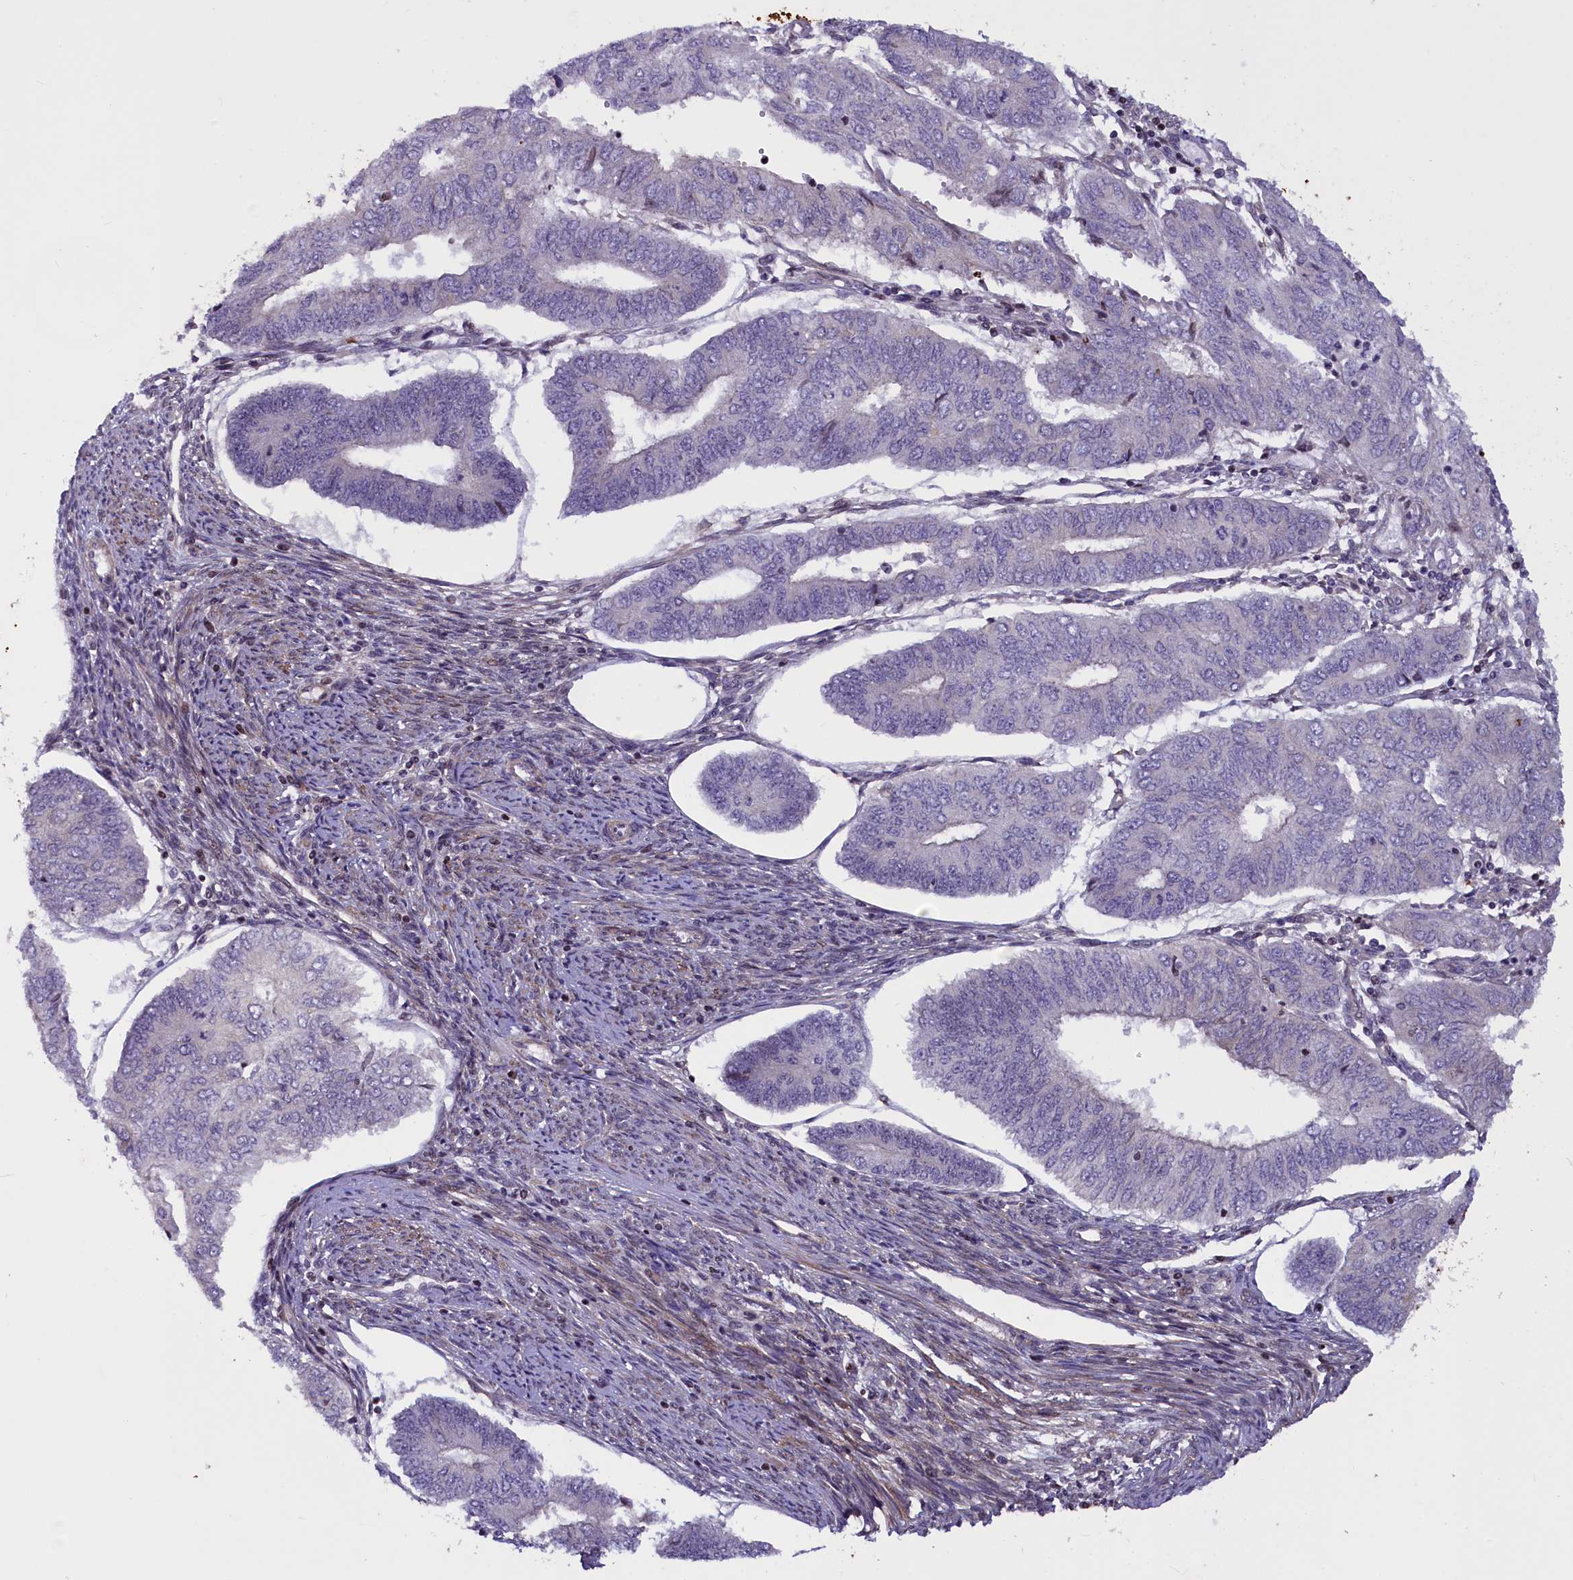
{"staining": {"intensity": "negative", "quantity": "none", "location": "none"}, "tissue": "endometrial cancer", "cell_type": "Tumor cells", "image_type": "cancer", "snomed": [{"axis": "morphology", "description": "Adenocarcinoma, NOS"}, {"axis": "topography", "description": "Endometrium"}], "caption": "Photomicrograph shows no significant protein staining in tumor cells of endometrial cancer (adenocarcinoma).", "gene": "MAN2C1", "patient": {"sex": "female", "age": 68}}